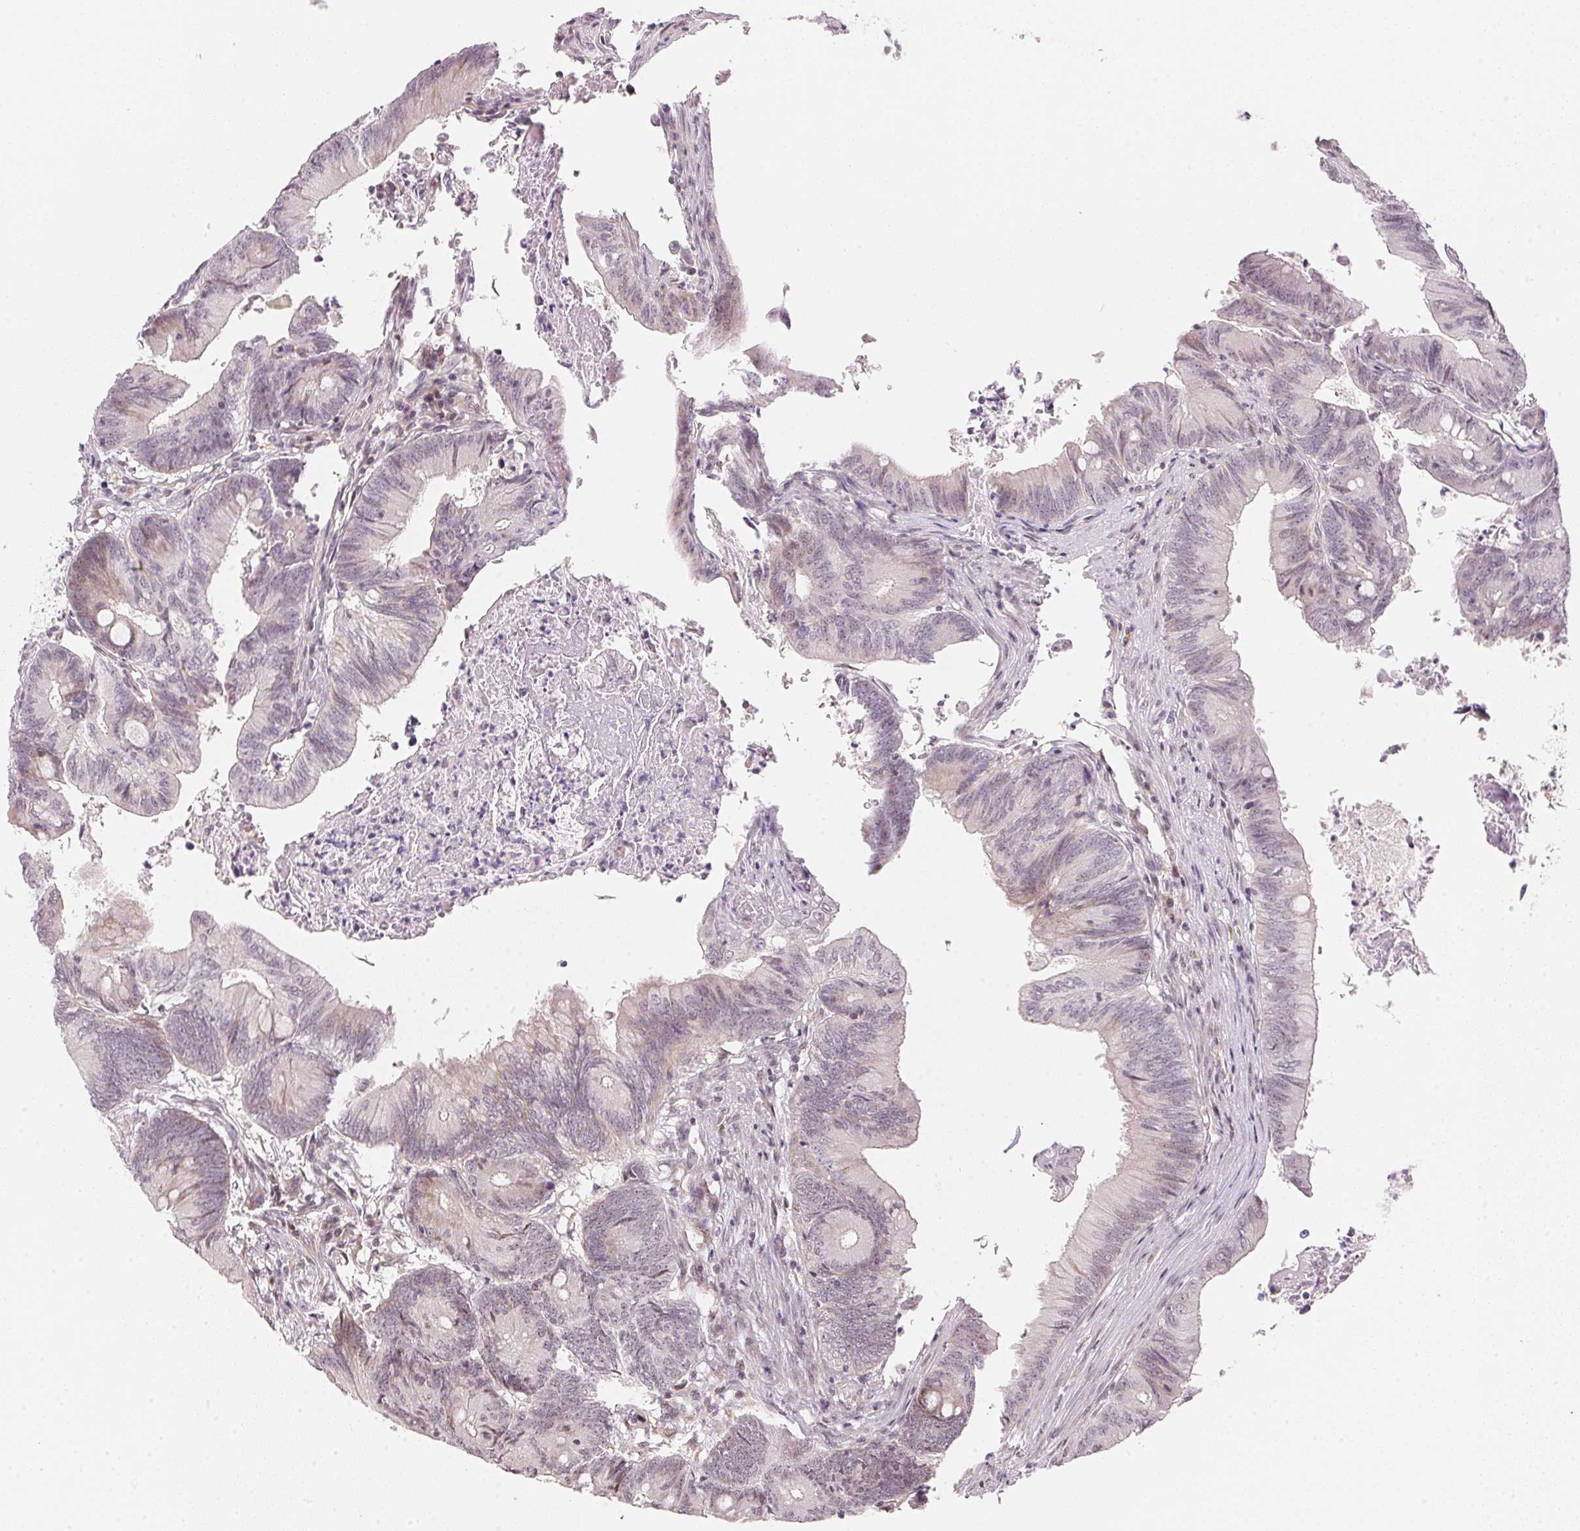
{"staining": {"intensity": "negative", "quantity": "none", "location": "none"}, "tissue": "colorectal cancer", "cell_type": "Tumor cells", "image_type": "cancer", "snomed": [{"axis": "morphology", "description": "Adenocarcinoma, NOS"}, {"axis": "topography", "description": "Colon"}], "caption": "There is no significant positivity in tumor cells of adenocarcinoma (colorectal). Nuclei are stained in blue.", "gene": "KAT6A", "patient": {"sex": "female", "age": 70}}